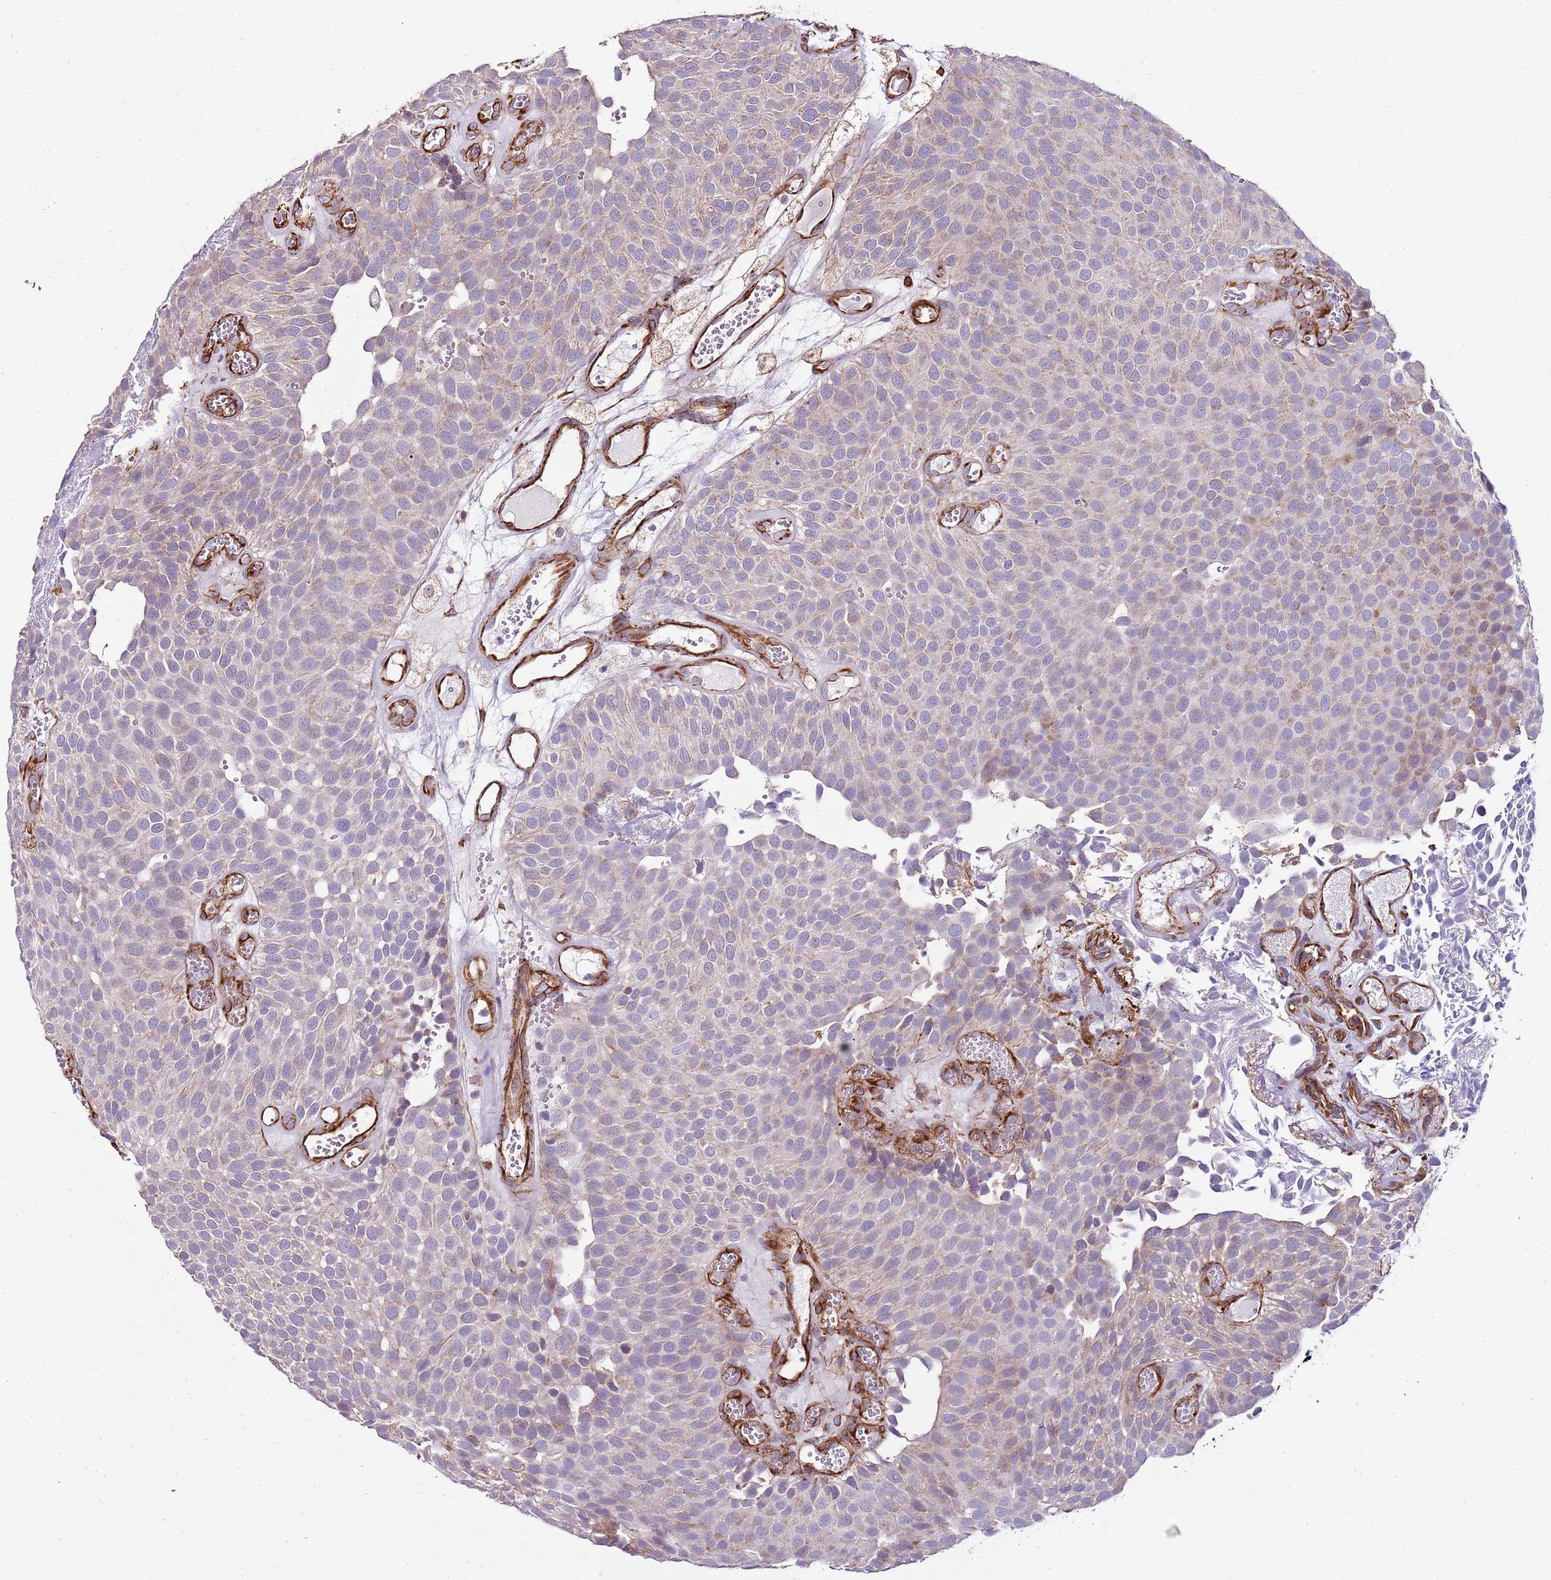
{"staining": {"intensity": "weak", "quantity": "<25%", "location": "cytoplasmic/membranous"}, "tissue": "urothelial cancer", "cell_type": "Tumor cells", "image_type": "cancer", "snomed": [{"axis": "morphology", "description": "Urothelial carcinoma, Low grade"}, {"axis": "topography", "description": "Urinary bladder"}], "caption": "Urothelial cancer stained for a protein using immunohistochemistry shows no expression tumor cells.", "gene": "ZNF786", "patient": {"sex": "male", "age": 89}}